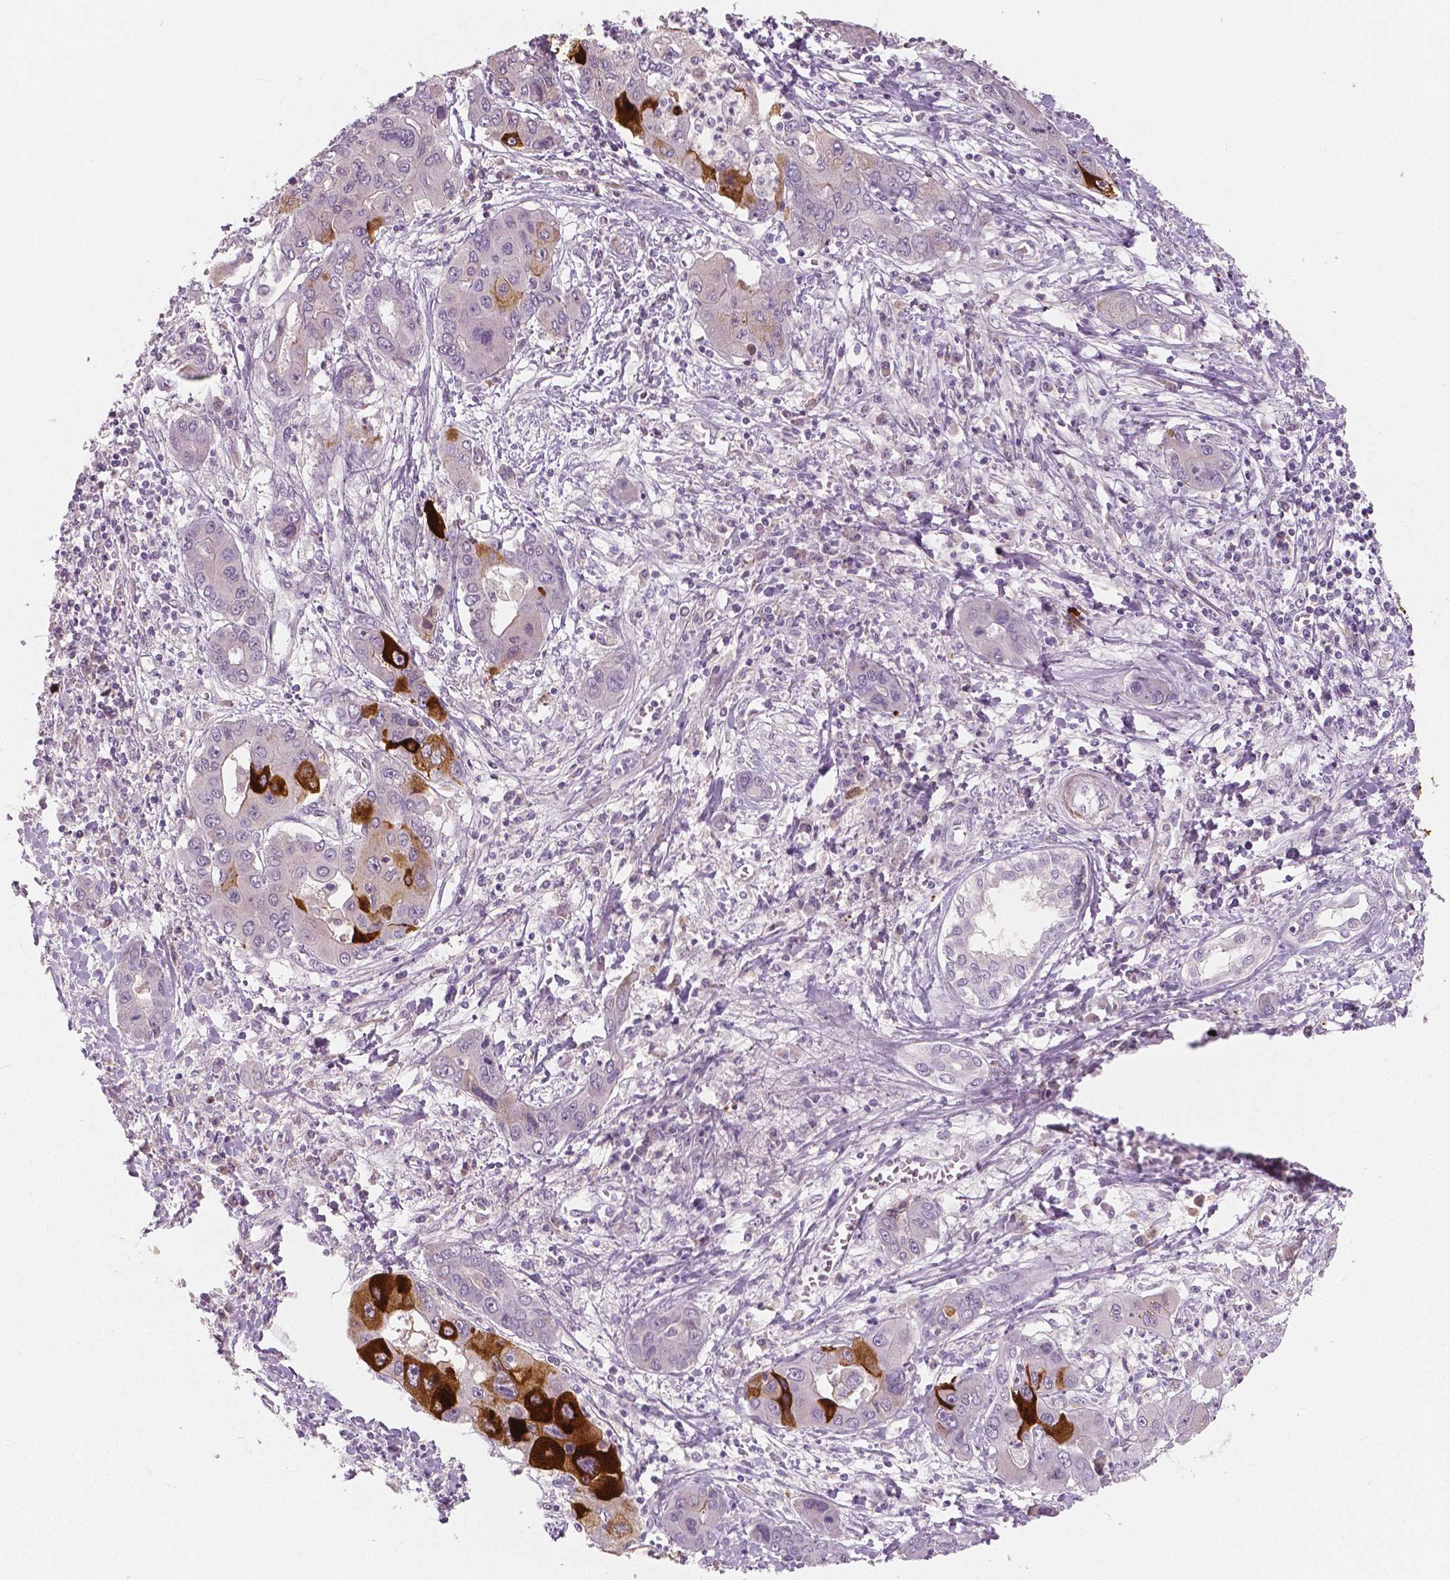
{"staining": {"intensity": "strong", "quantity": "25%-75%", "location": "cytoplasmic/membranous"}, "tissue": "liver cancer", "cell_type": "Tumor cells", "image_type": "cancer", "snomed": [{"axis": "morphology", "description": "Cholangiocarcinoma"}, {"axis": "topography", "description": "Liver"}], "caption": "Liver cancer was stained to show a protein in brown. There is high levels of strong cytoplasmic/membranous positivity in about 25%-75% of tumor cells.", "gene": "APOA4", "patient": {"sex": "male", "age": 67}}